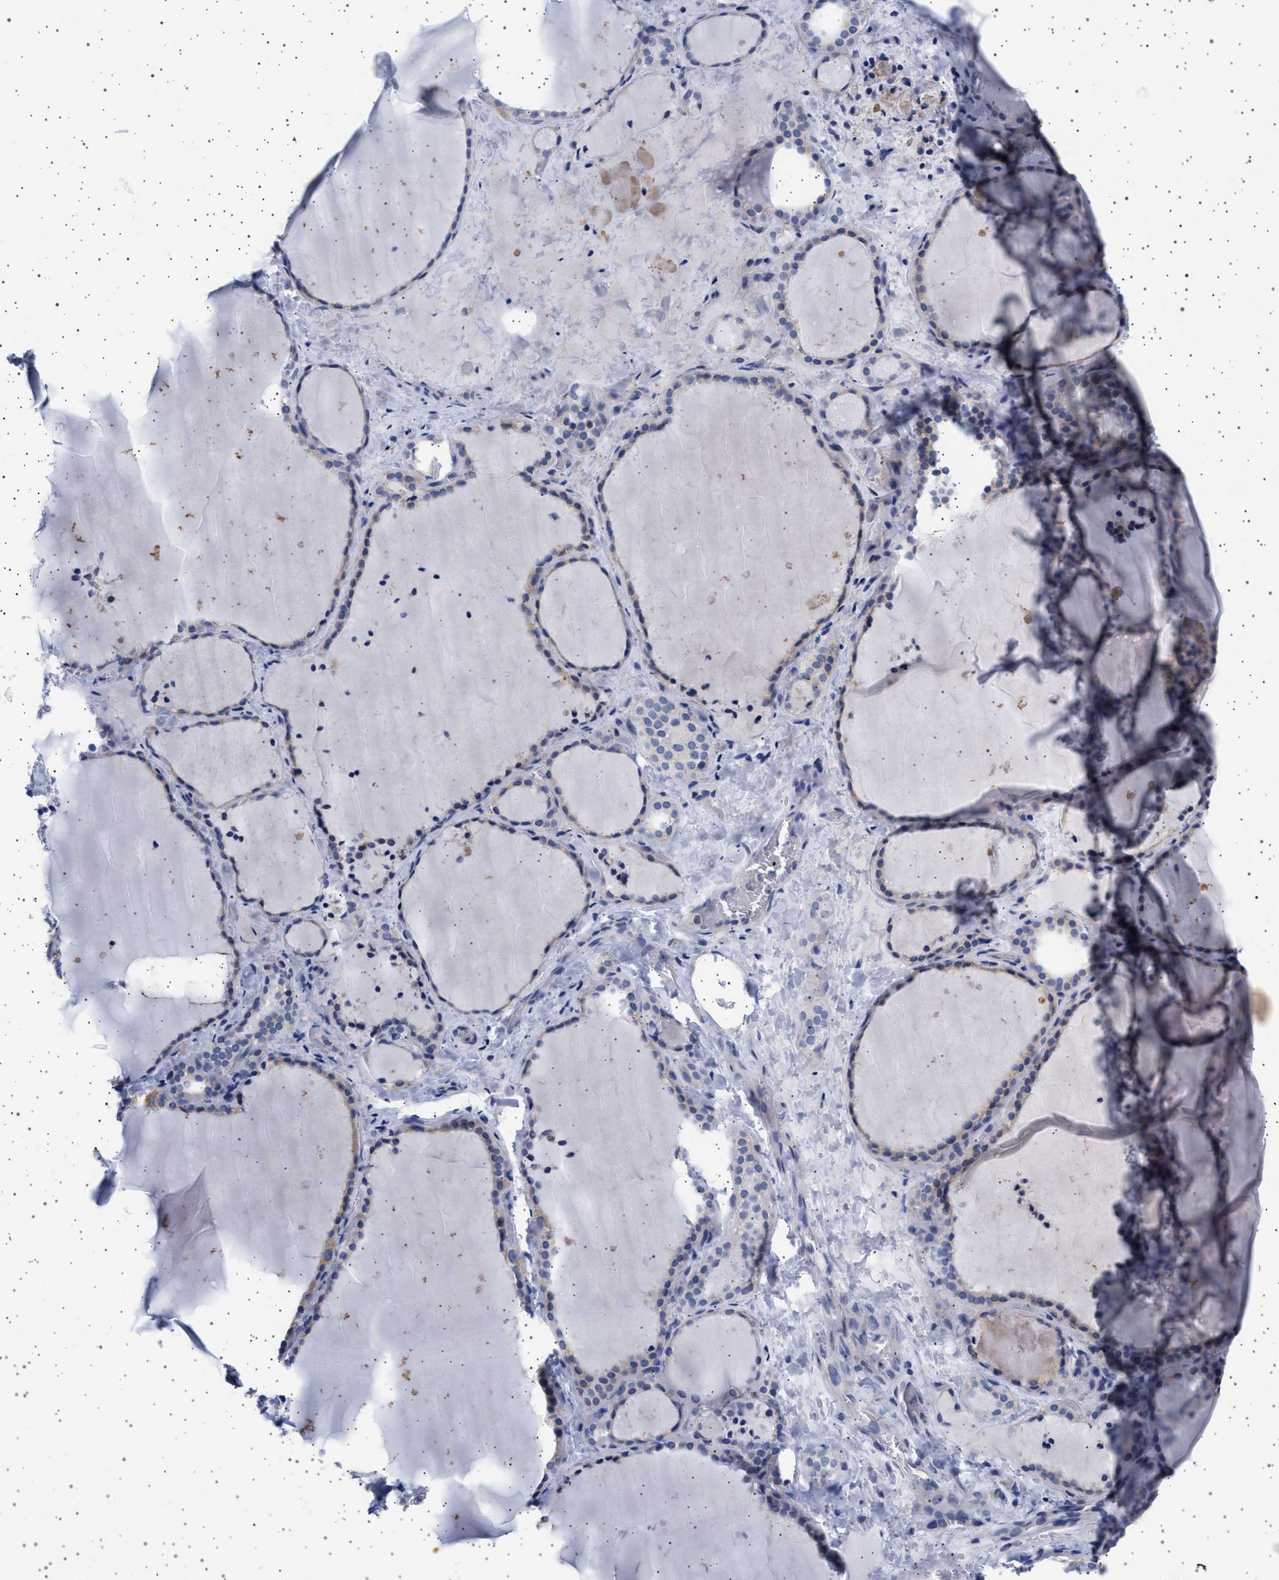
{"staining": {"intensity": "negative", "quantity": "none", "location": "none"}, "tissue": "thyroid gland", "cell_type": "Glandular cells", "image_type": "normal", "snomed": [{"axis": "morphology", "description": "Normal tissue, NOS"}, {"axis": "topography", "description": "Thyroid gland"}], "caption": "There is no significant expression in glandular cells of thyroid gland.", "gene": "TRMT10B", "patient": {"sex": "female", "age": 22}}